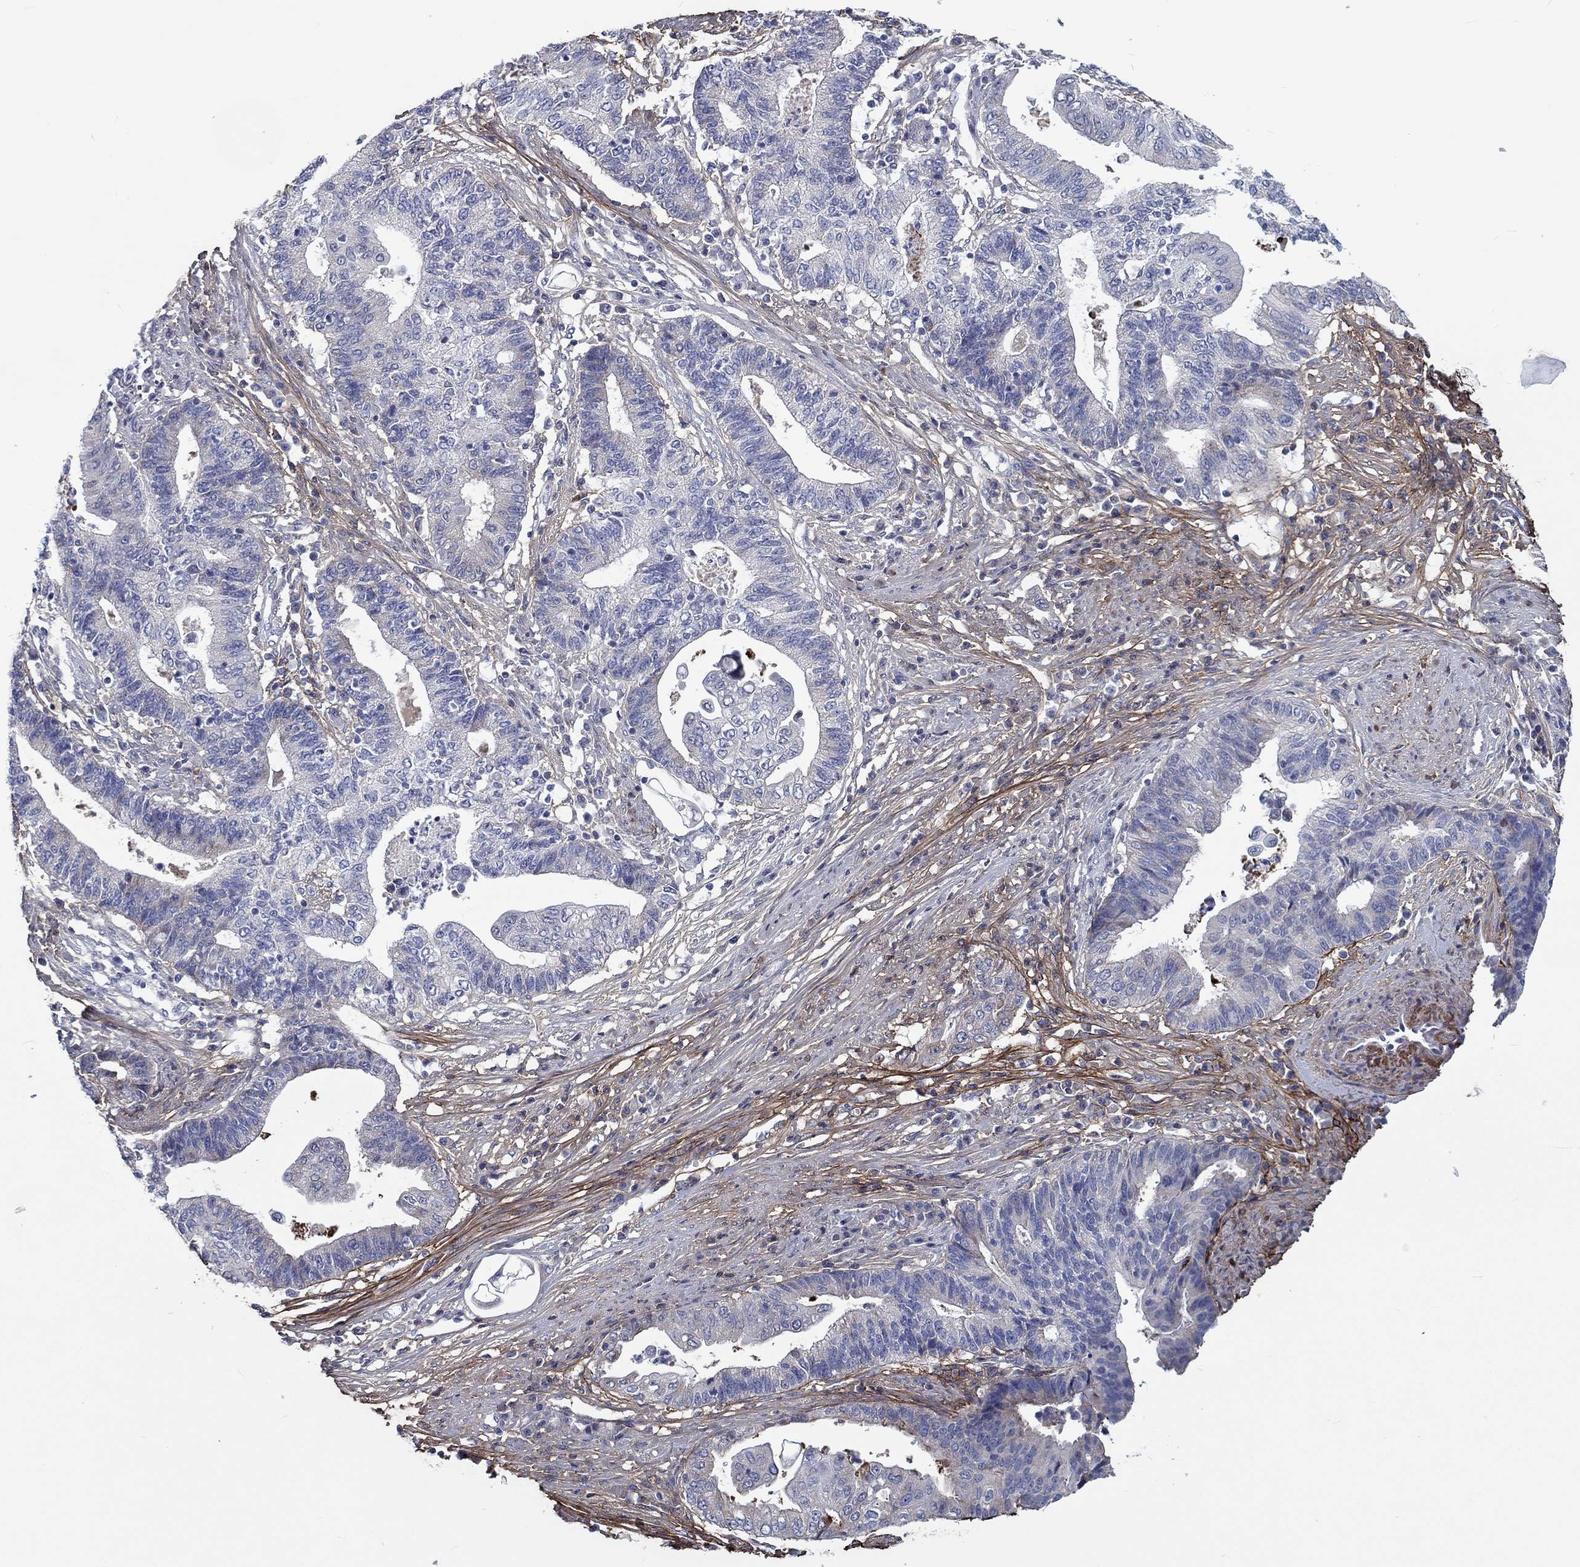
{"staining": {"intensity": "negative", "quantity": "none", "location": "none"}, "tissue": "endometrial cancer", "cell_type": "Tumor cells", "image_type": "cancer", "snomed": [{"axis": "morphology", "description": "Adenocarcinoma, NOS"}, {"axis": "topography", "description": "Uterus"}, {"axis": "topography", "description": "Endometrium"}], "caption": "A high-resolution photomicrograph shows immunohistochemistry (IHC) staining of adenocarcinoma (endometrial), which demonstrates no significant staining in tumor cells.", "gene": "TGFBI", "patient": {"sex": "female", "age": 54}}